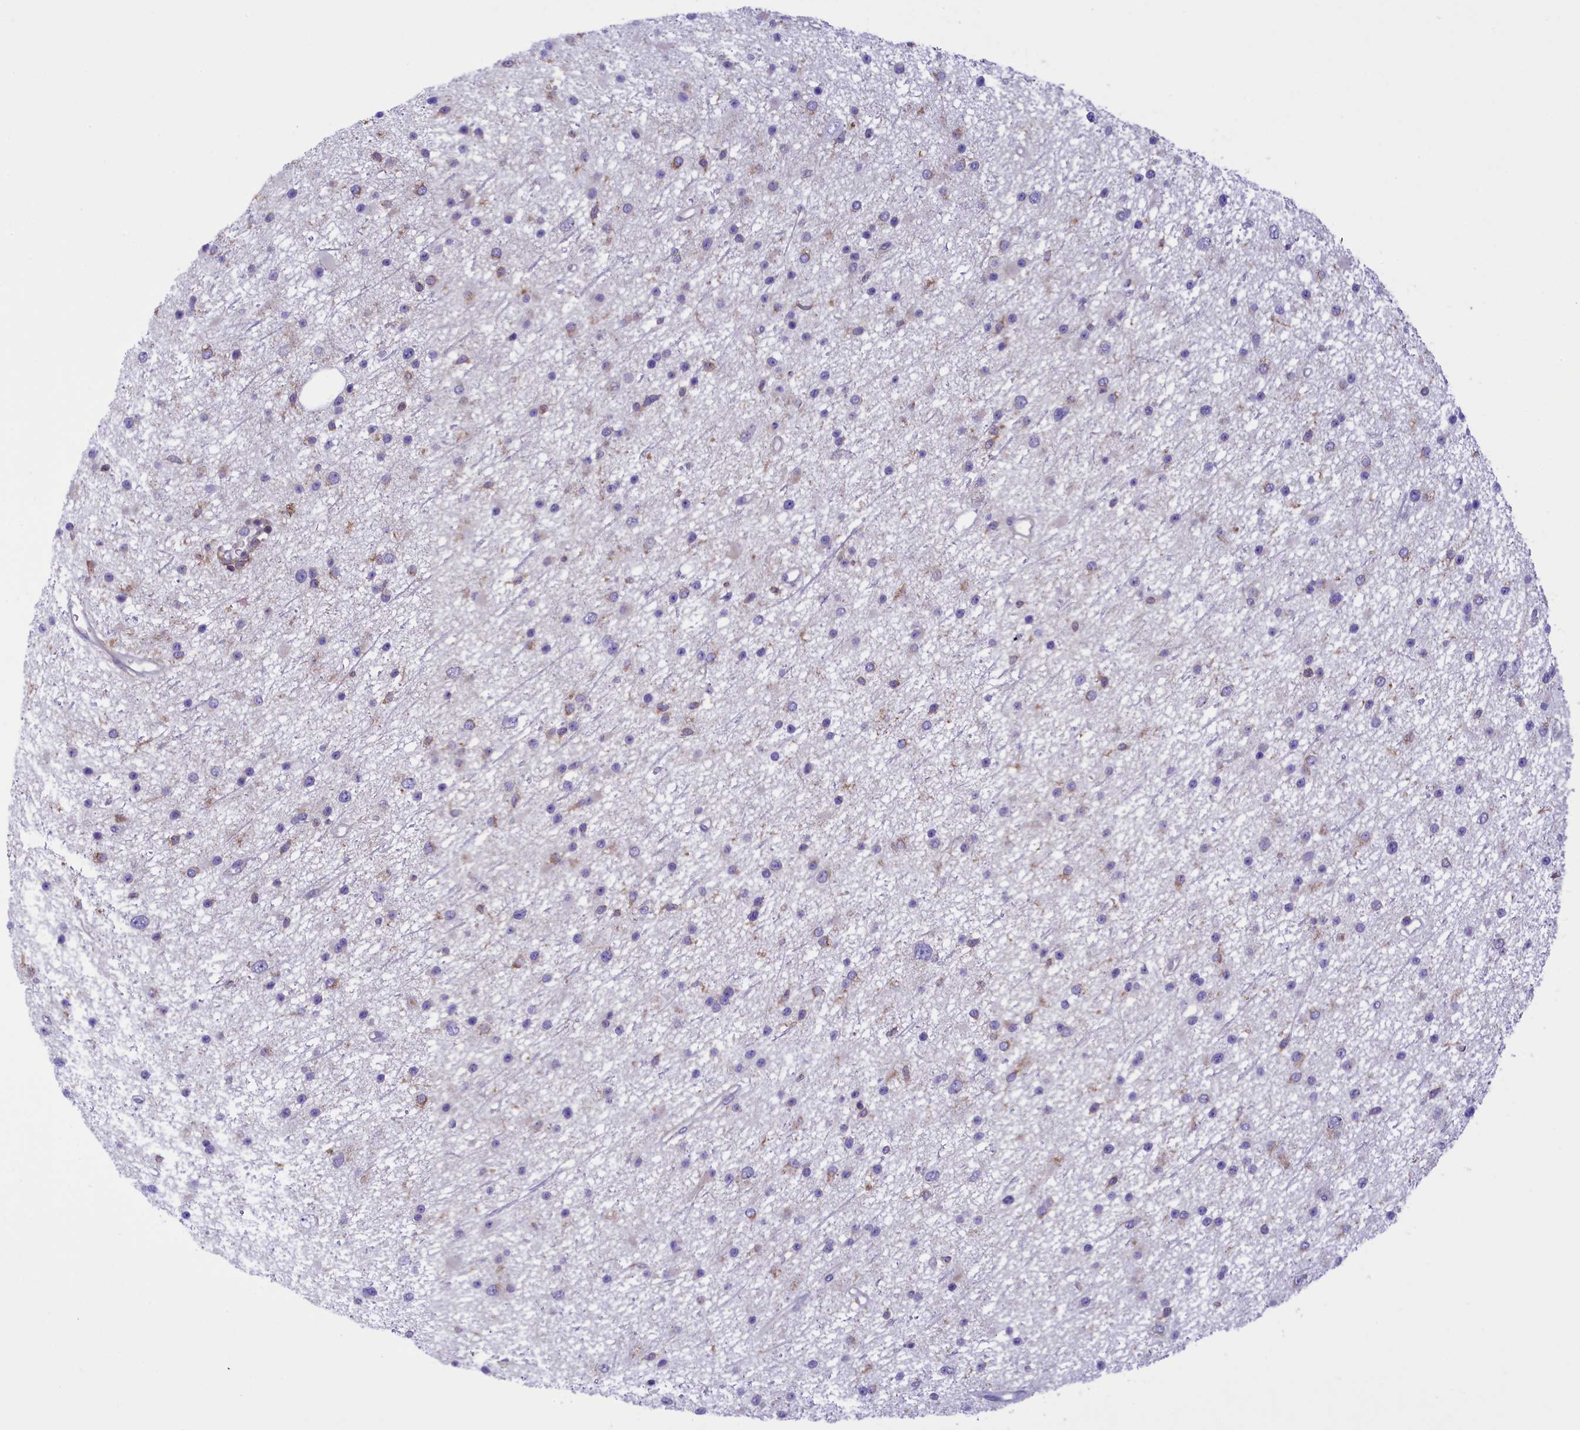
{"staining": {"intensity": "weak", "quantity": "<25%", "location": "cytoplasmic/membranous"}, "tissue": "glioma", "cell_type": "Tumor cells", "image_type": "cancer", "snomed": [{"axis": "morphology", "description": "Glioma, malignant, Low grade"}, {"axis": "topography", "description": "Cerebral cortex"}], "caption": "Human malignant low-grade glioma stained for a protein using immunohistochemistry shows no staining in tumor cells.", "gene": "CORO7-PAM16", "patient": {"sex": "female", "age": 39}}